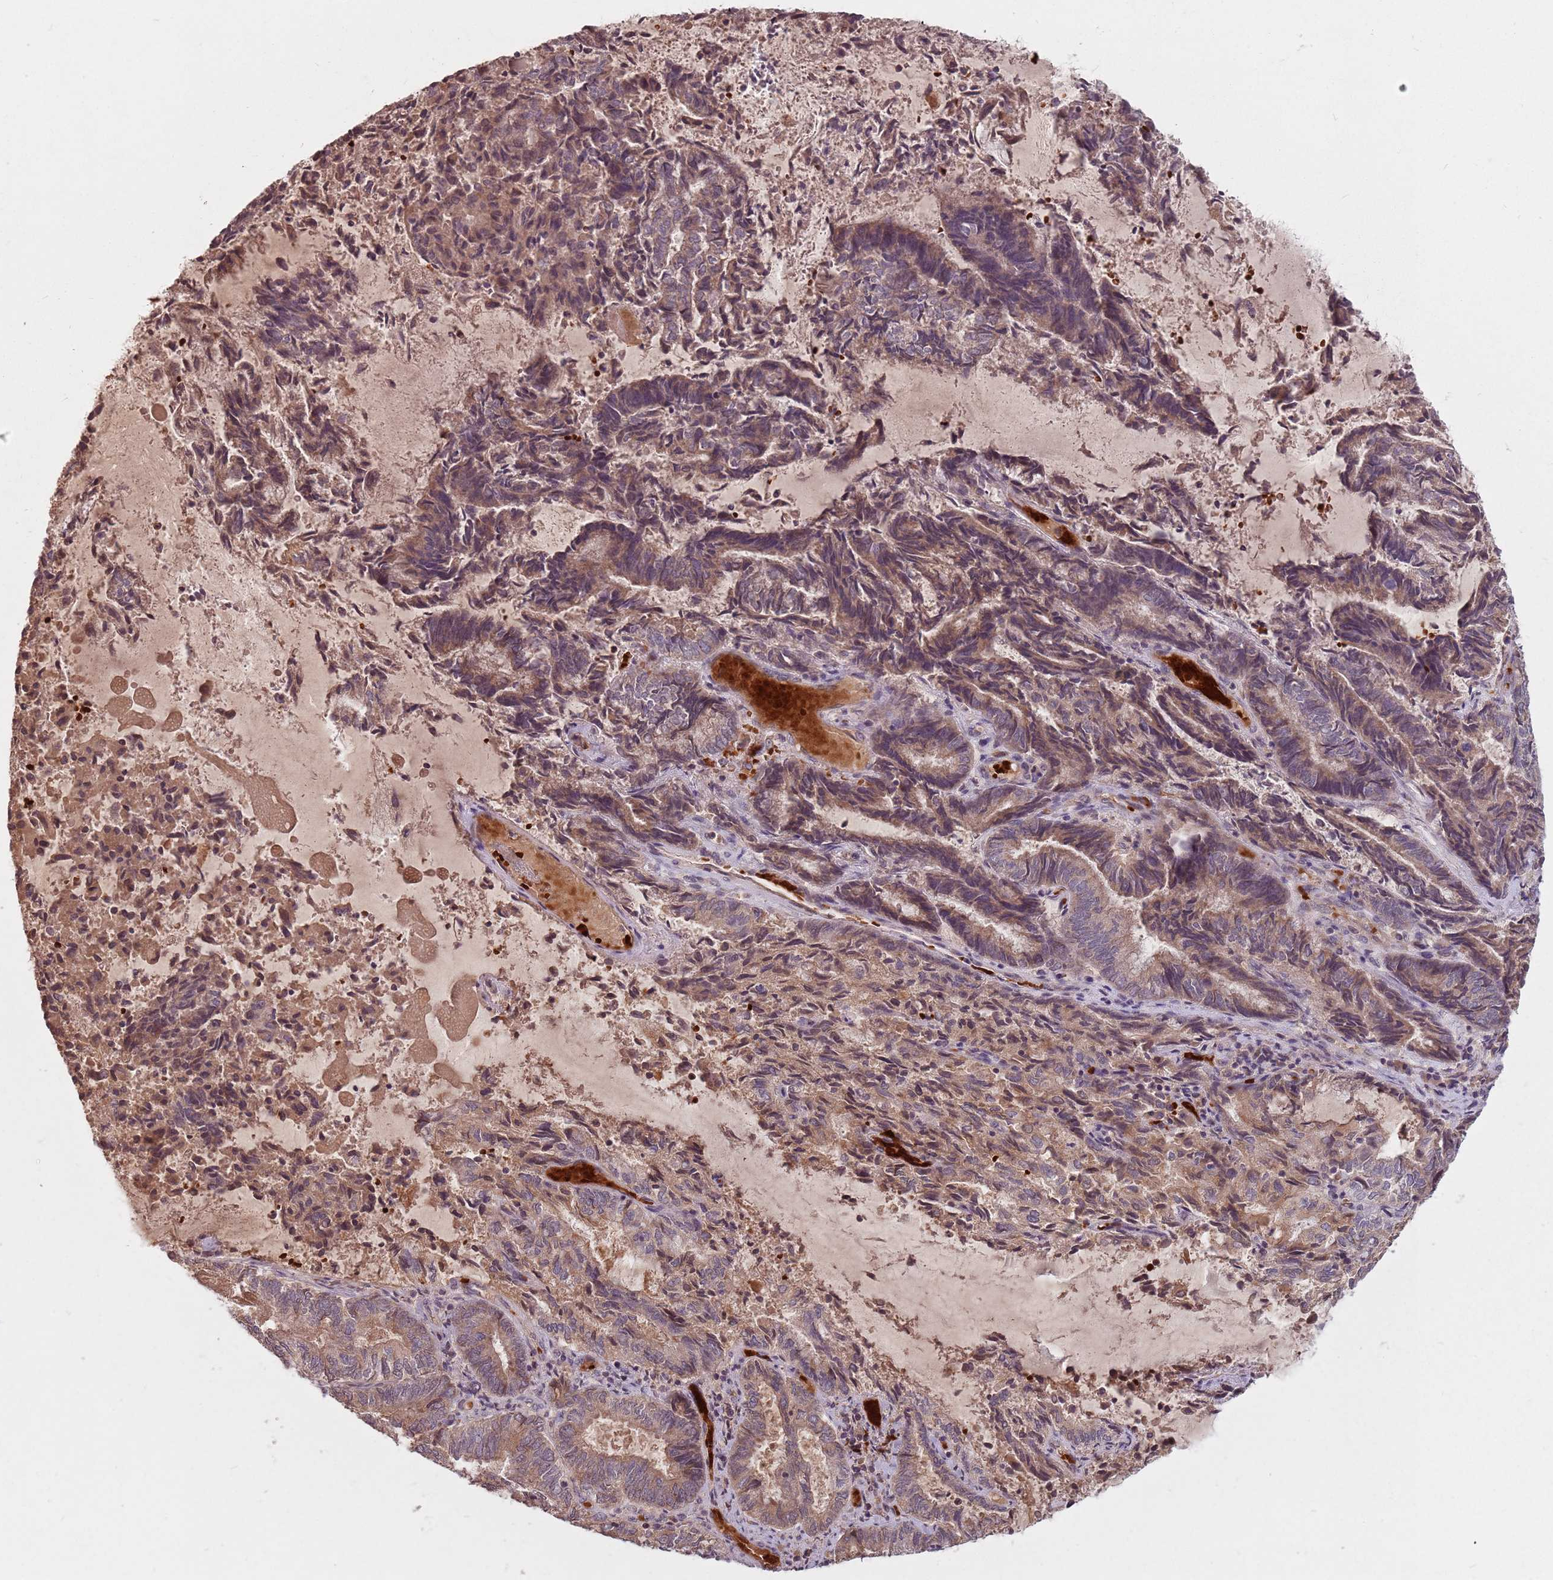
{"staining": {"intensity": "moderate", "quantity": "25%-75%", "location": "cytoplasmic/membranous"}, "tissue": "endometrial cancer", "cell_type": "Tumor cells", "image_type": "cancer", "snomed": [{"axis": "morphology", "description": "Adenocarcinoma, NOS"}, {"axis": "topography", "description": "Endometrium"}], "caption": "Immunohistochemistry (DAB) staining of endometrial cancer displays moderate cytoplasmic/membranous protein positivity in about 25%-75% of tumor cells.", "gene": "GPR180", "patient": {"sex": "female", "age": 80}}